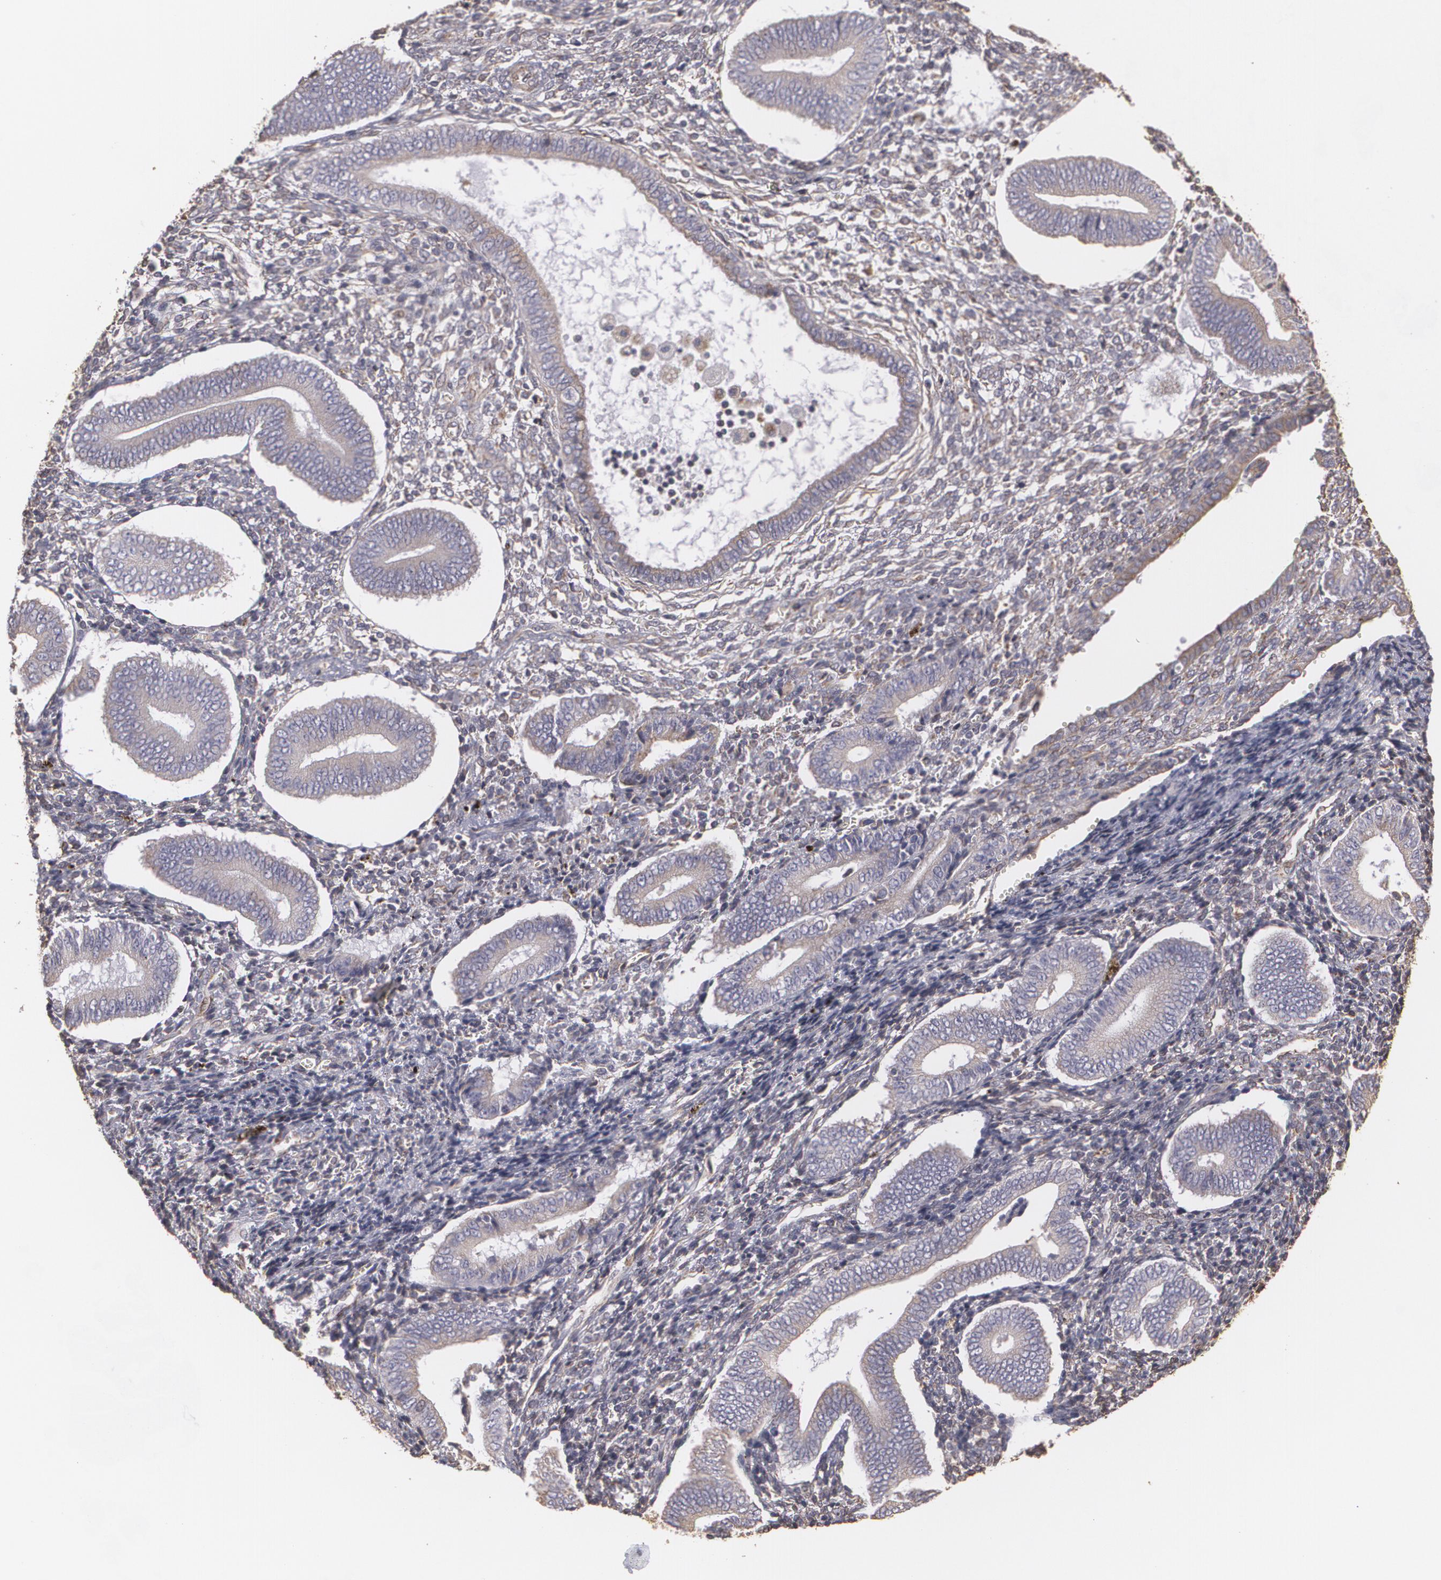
{"staining": {"intensity": "moderate", "quantity": "25%-75%", "location": "cytoplasmic/membranous"}, "tissue": "endometrium", "cell_type": "Cells in endometrial stroma", "image_type": "normal", "snomed": [{"axis": "morphology", "description": "Normal tissue, NOS"}, {"axis": "topography", "description": "Uterus"}, {"axis": "topography", "description": "Endometrium"}], "caption": "Immunohistochemistry (DAB (3,3'-diaminobenzidine)) staining of unremarkable human endometrium displays moderate cytoplasmic/membranous protein staining in approximately 25%-75% of cells in endometrial stroma. Nuclei are stained in blue.", "gene": "CYB5R3", "patient": {"sex": "female", "age": 33}}